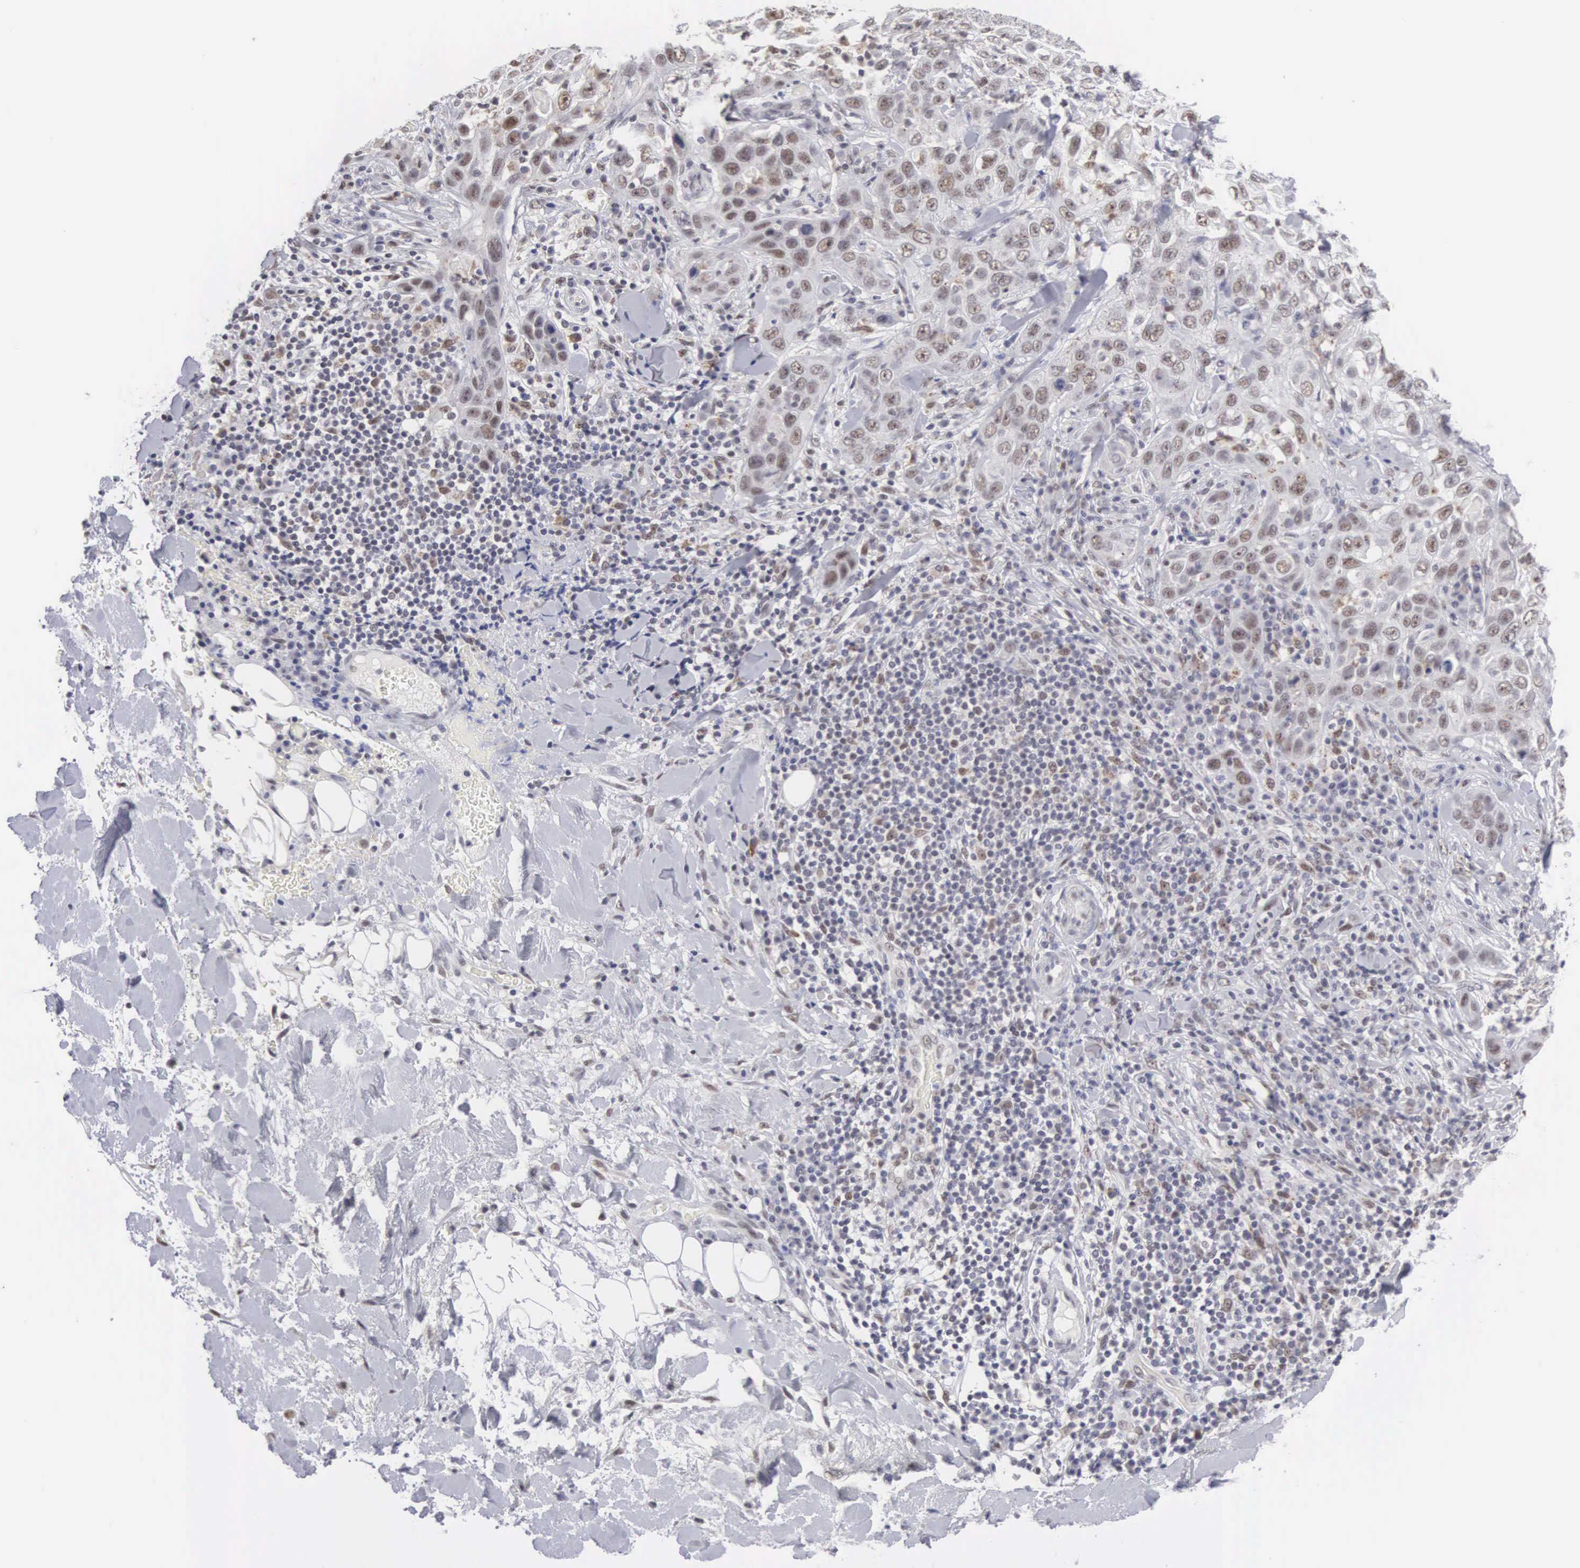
{"staining": {"intensity": "moderate", "quantity": "25%-75%", "location": "nuclear"}, "tissue": "skin cancer", "cell_type": "Tumor cells", "image_type": "cancer", "snomed": [{"axis": "morphology", "description": "Squamous cell carcinoma, NOS"}, {"axis": "topography", "description": "Skin"}], "caption": "A histopathology image showing moderate nuclear staining in approximately 25%-75% of tumor cells in squamous cell carcinoma (skin), as visualized by brown immunohistochemical staining.", "gene": "MNAT1", "patient": {"sex": "male", "age": 84}}